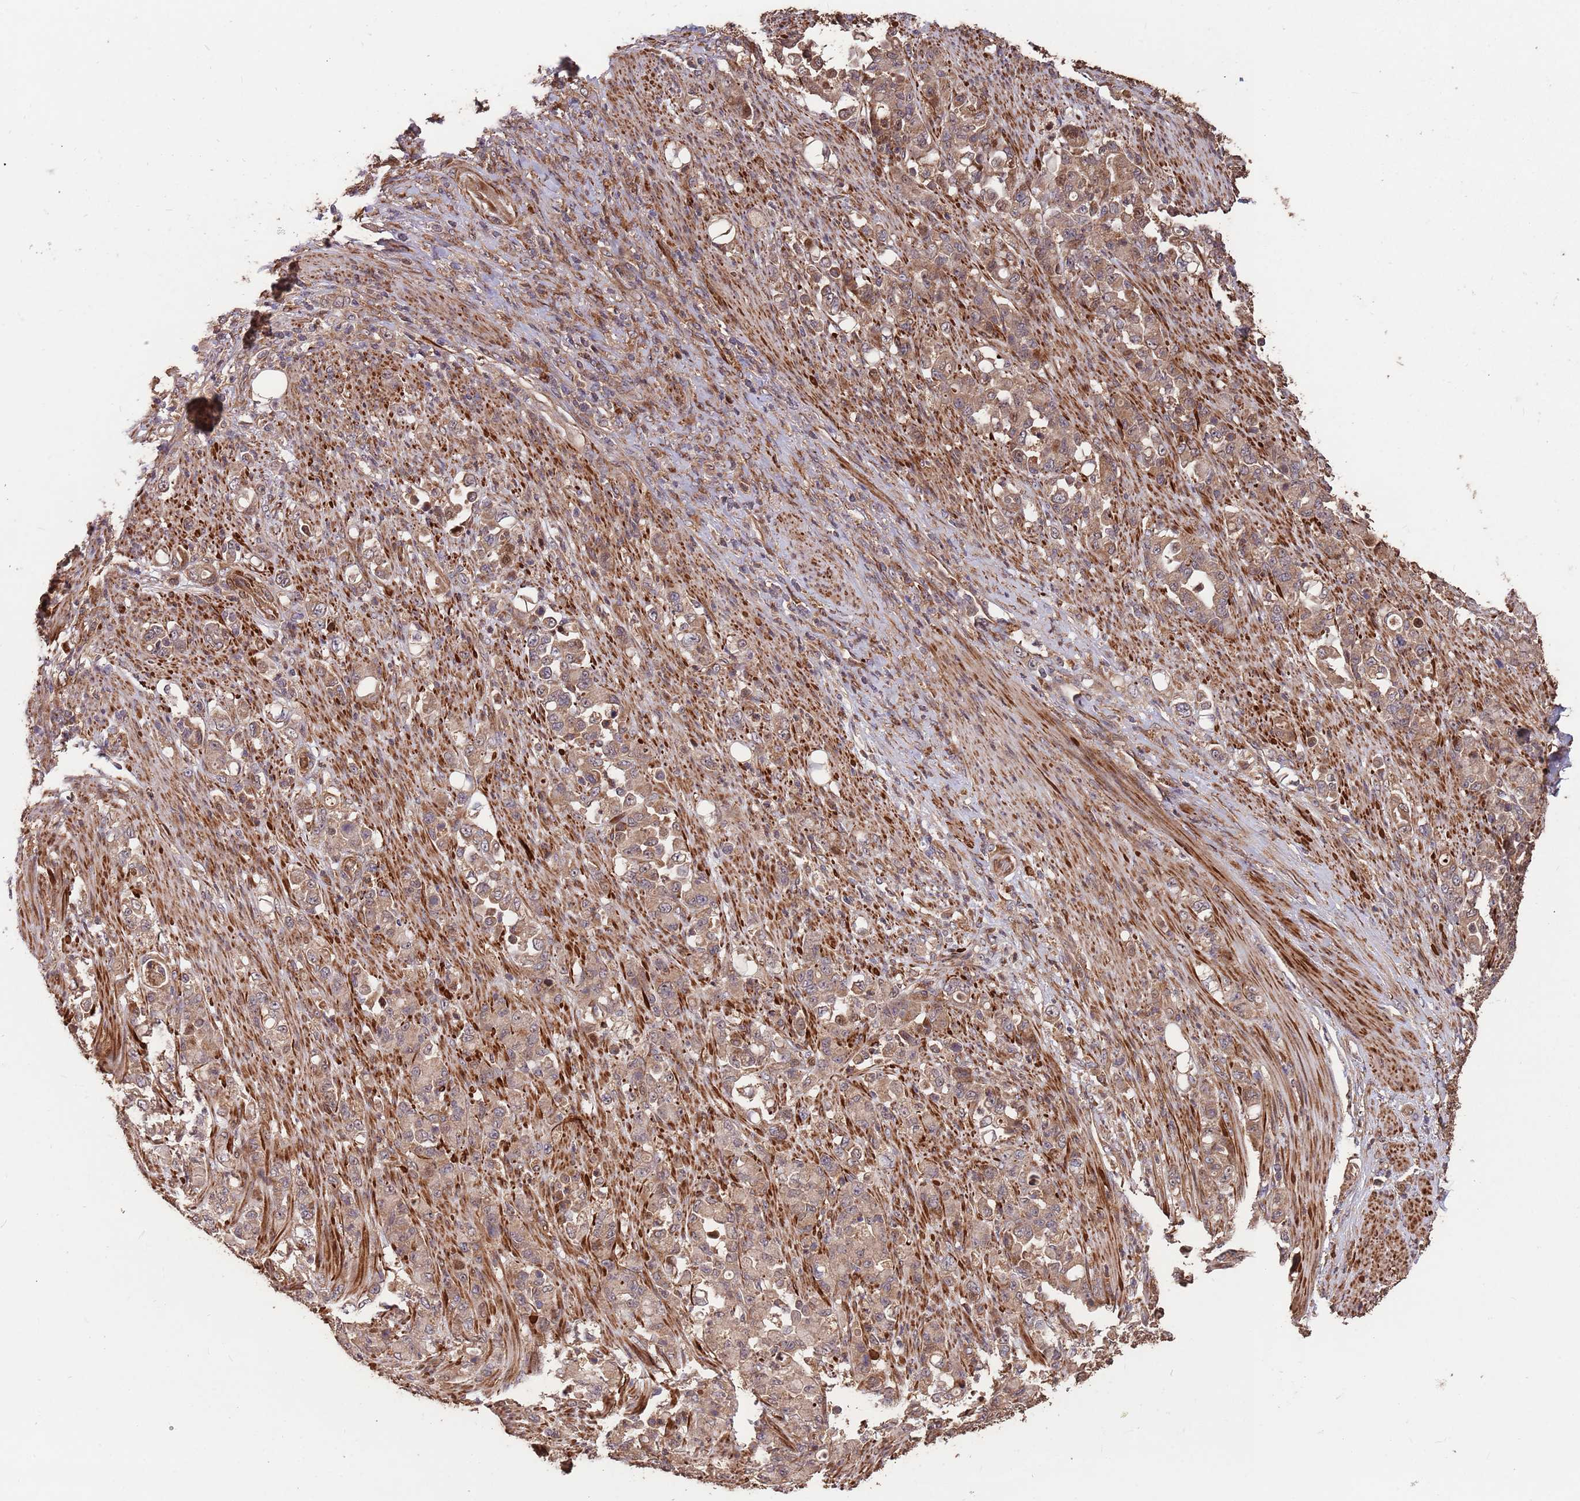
{"staining": {"intensity": "moderate", "quantity": ">75%", "location": "cytoplasmic/membranous"}, "tissue": "stomach cancer", "cell_type": "Tumor cells", "image_type": "cancer", "snomed": [{"axis": "morphology", "description": "Normal tissue, NOS"}, {"axis": "morphology", "description": "Adenocarcinoma, NOS"}, {"axis": "topography", "description": "Stomach"}], "caption": "The image shows a brown stain indicating the presence of a protein in the cytoplasmic/membranous of tumor cells in stomach adenocarcinoma.", "gene": "ZNF428", "patient": {"sex": "female", "age": 79}}